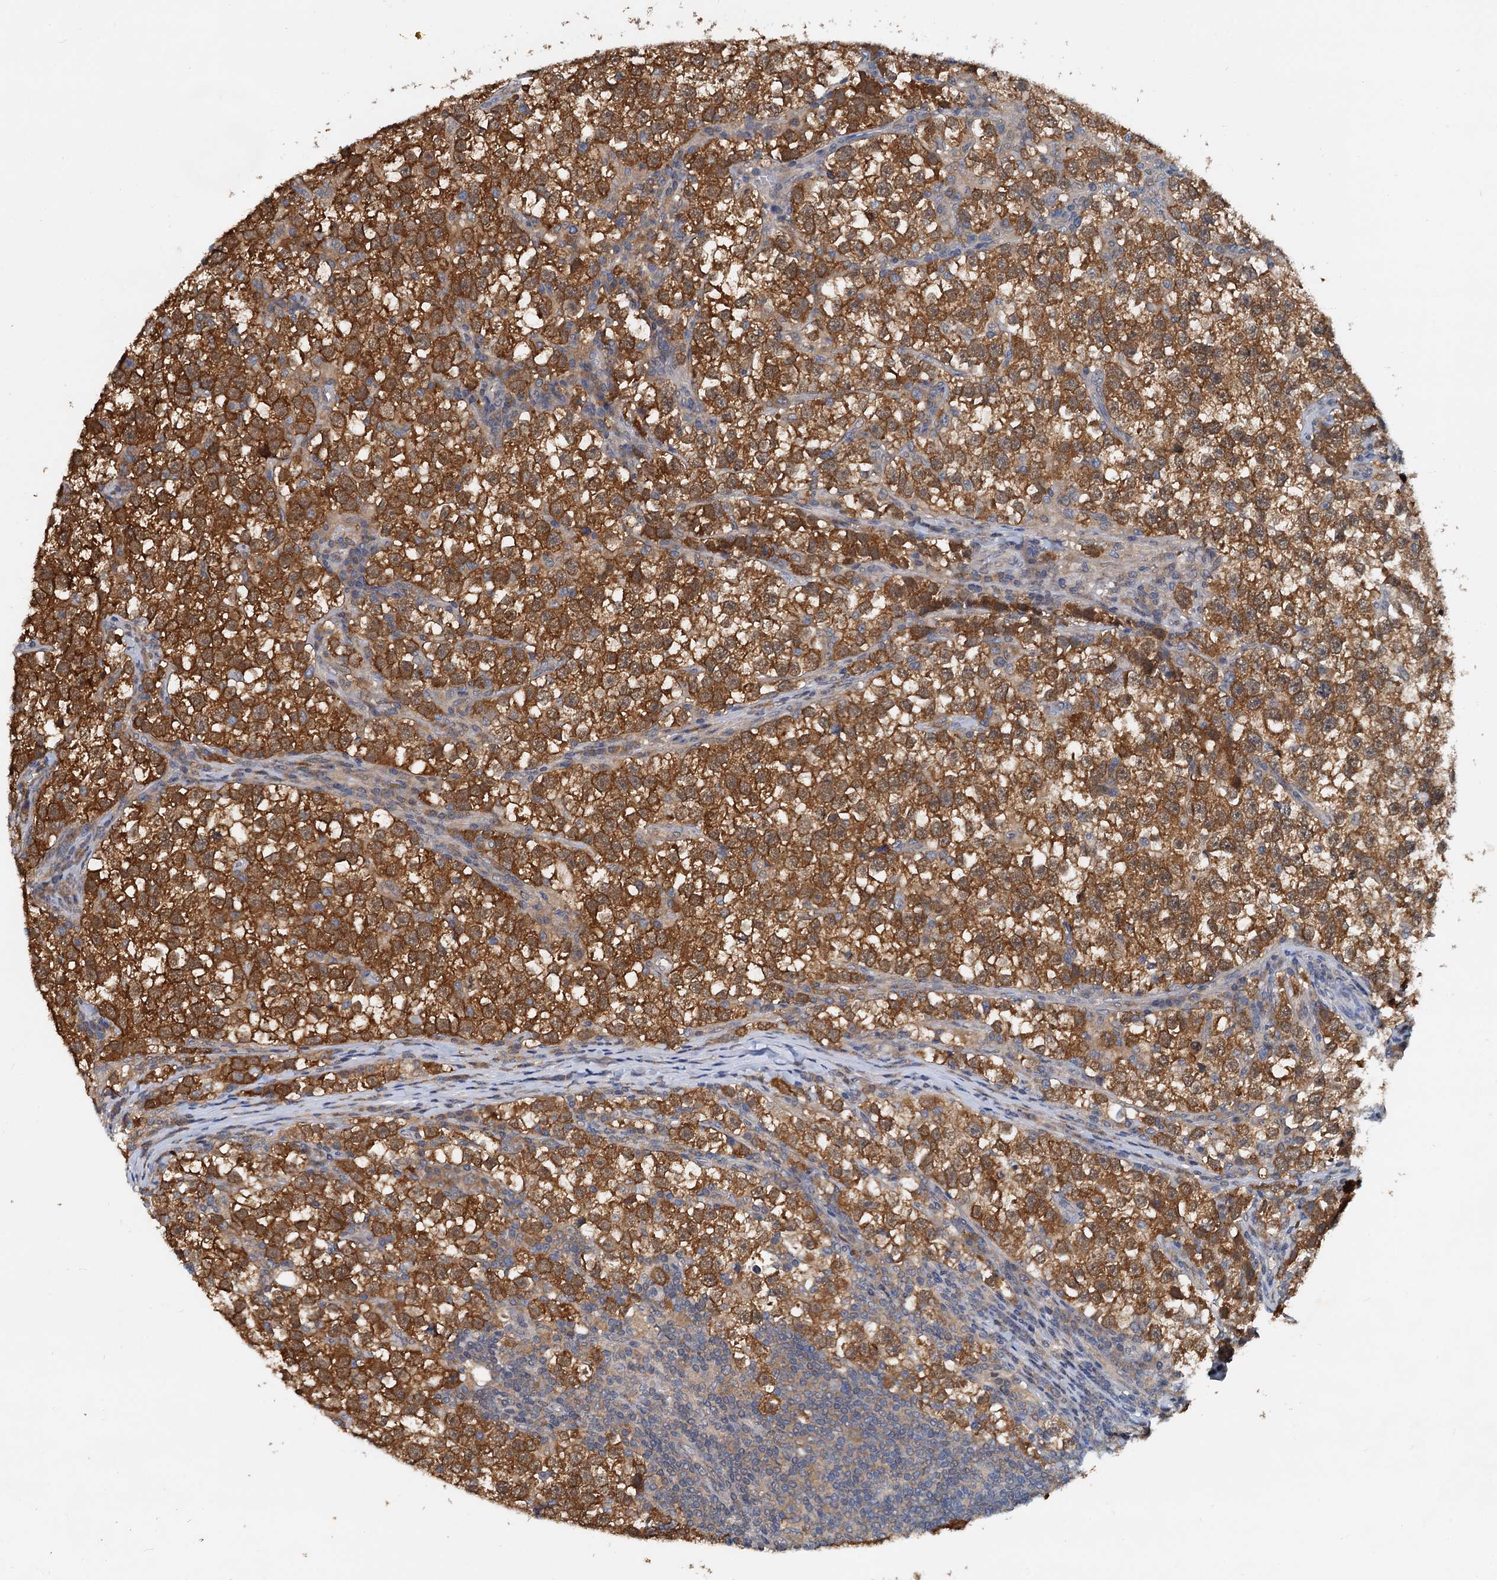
{"staining": {"intensity": "strong", "quantity": ">75%", "location": "cytoplasmic/membranous"}, "tissue": "testis cancer", "cell_type": "Tumor cells", "image_type": "cancer", "snomed": [{"axis": "morphology", "description": "Normal tissue, NOS"}, {"axis": "morphology", "description": "Seminoma, NOS"}, {"axis": "topography", "description": "Testis"}], "caption": "About >75% of tumor cells in seminoma (testis) demonstrate strong cytoplasmic/membranous protein expression as visualized by brown immunohistochemical staining.", "gene": "PTGES3", "patient": {"sex": "male", "age": 43}}